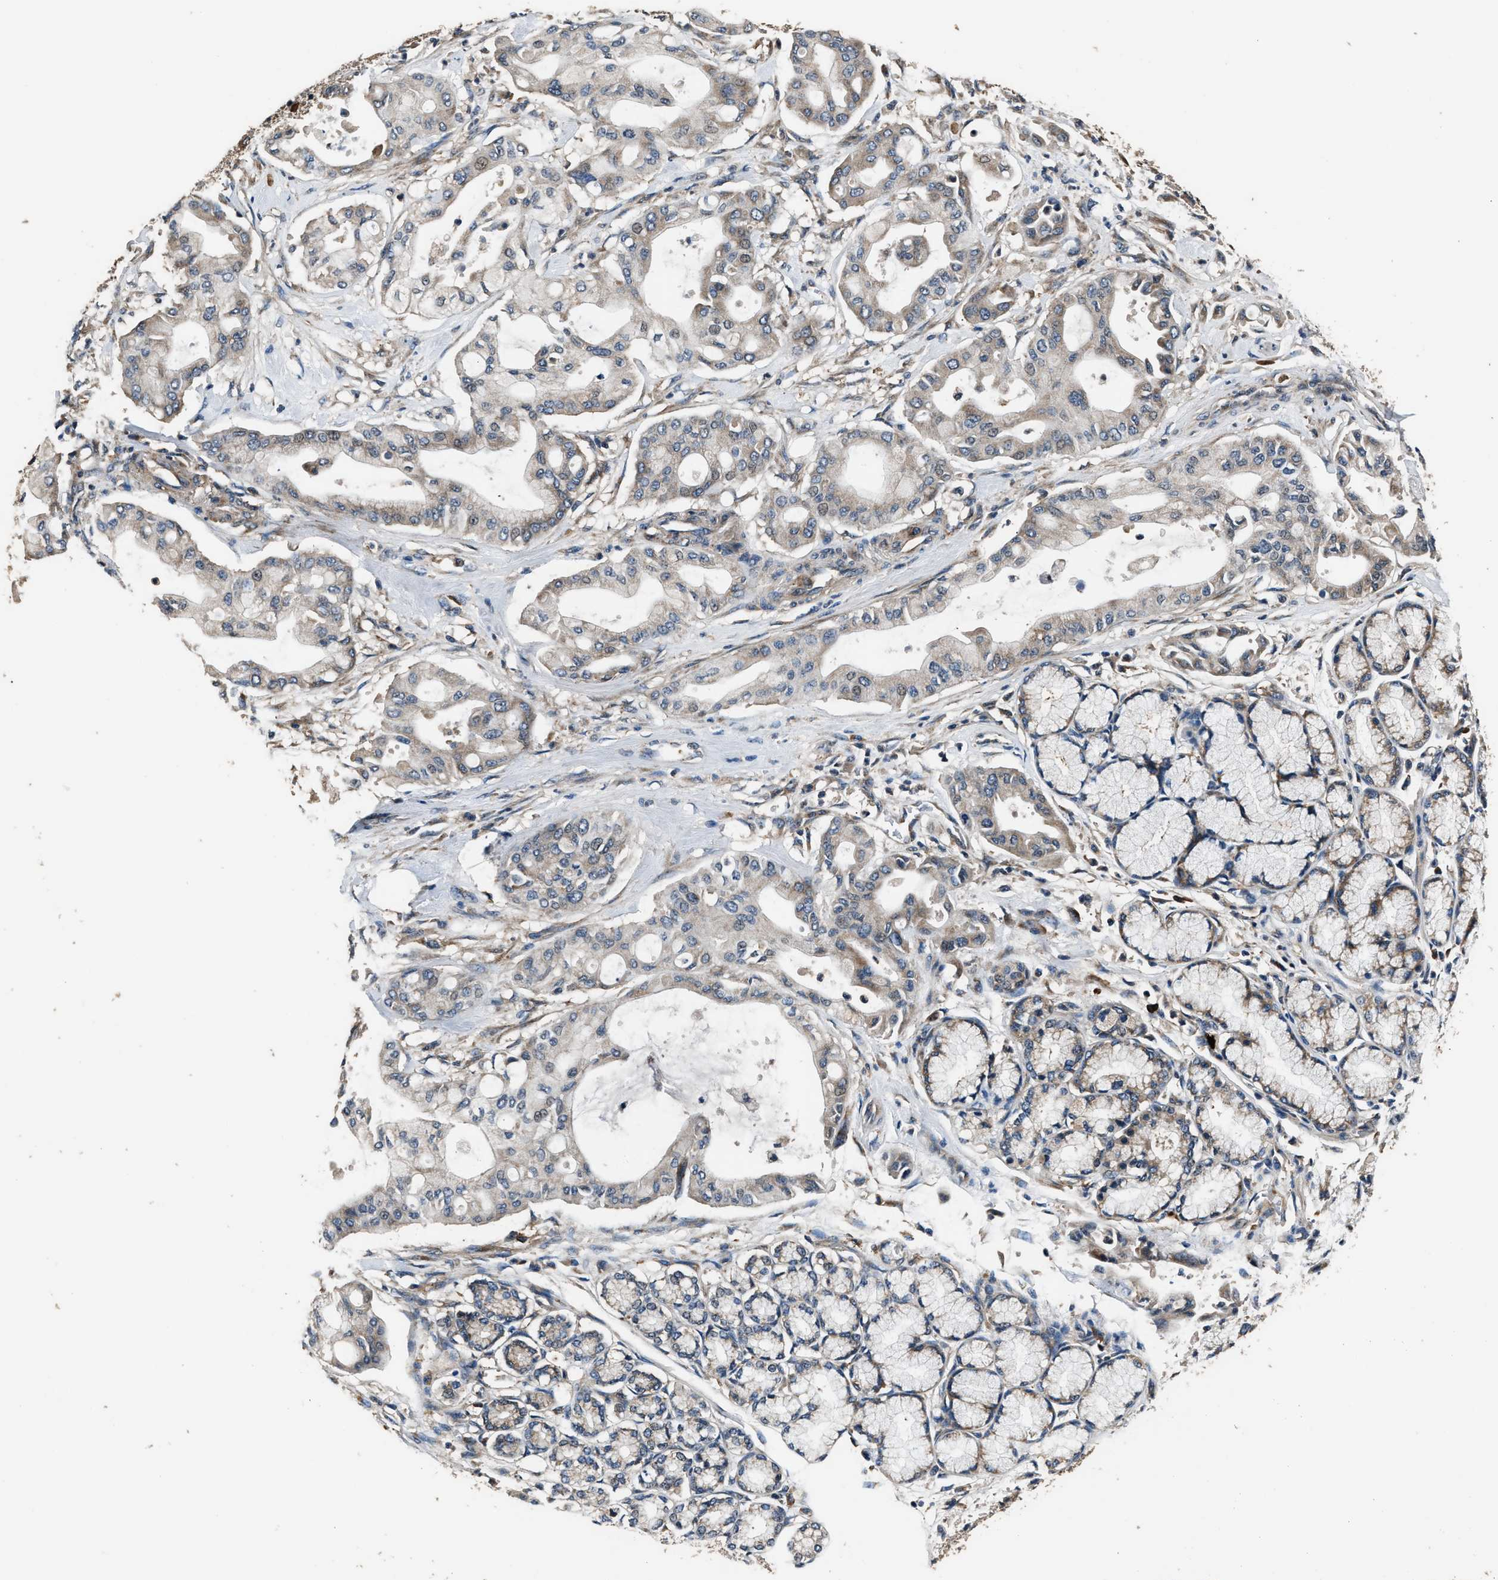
{"staining": {"intensity": "moderate", "quantity": "<25%", "location": "cytoplasmic/membranous"}, "tissue": "pancreatic cancer", "cell_type": "Tumor cells", "image_type": "cancer", "snomed": [{"axis": "morphology", "description": "Adenocarcinoma, NOS"}, {"axis": "morphology", "description": "Adenocarcinoma, metastatic, NOS"}, {"axis": "topography", "description": "Lymph node"}, {"axis": "topography", "description": "Pancreas"}, {"axis": "topography", "description": "Duodenum"}], "caption": "Immunohistochemistry image of human metastatic adenocarcinoma (pancreatic) stained for a protein (brown), which demonstrates low levels of moderate cytoplasmic/membranous positivity in about <25% of tumor cells.", "gene": "IMPDH2", "patient": {"sex": "female", "age": 64}}